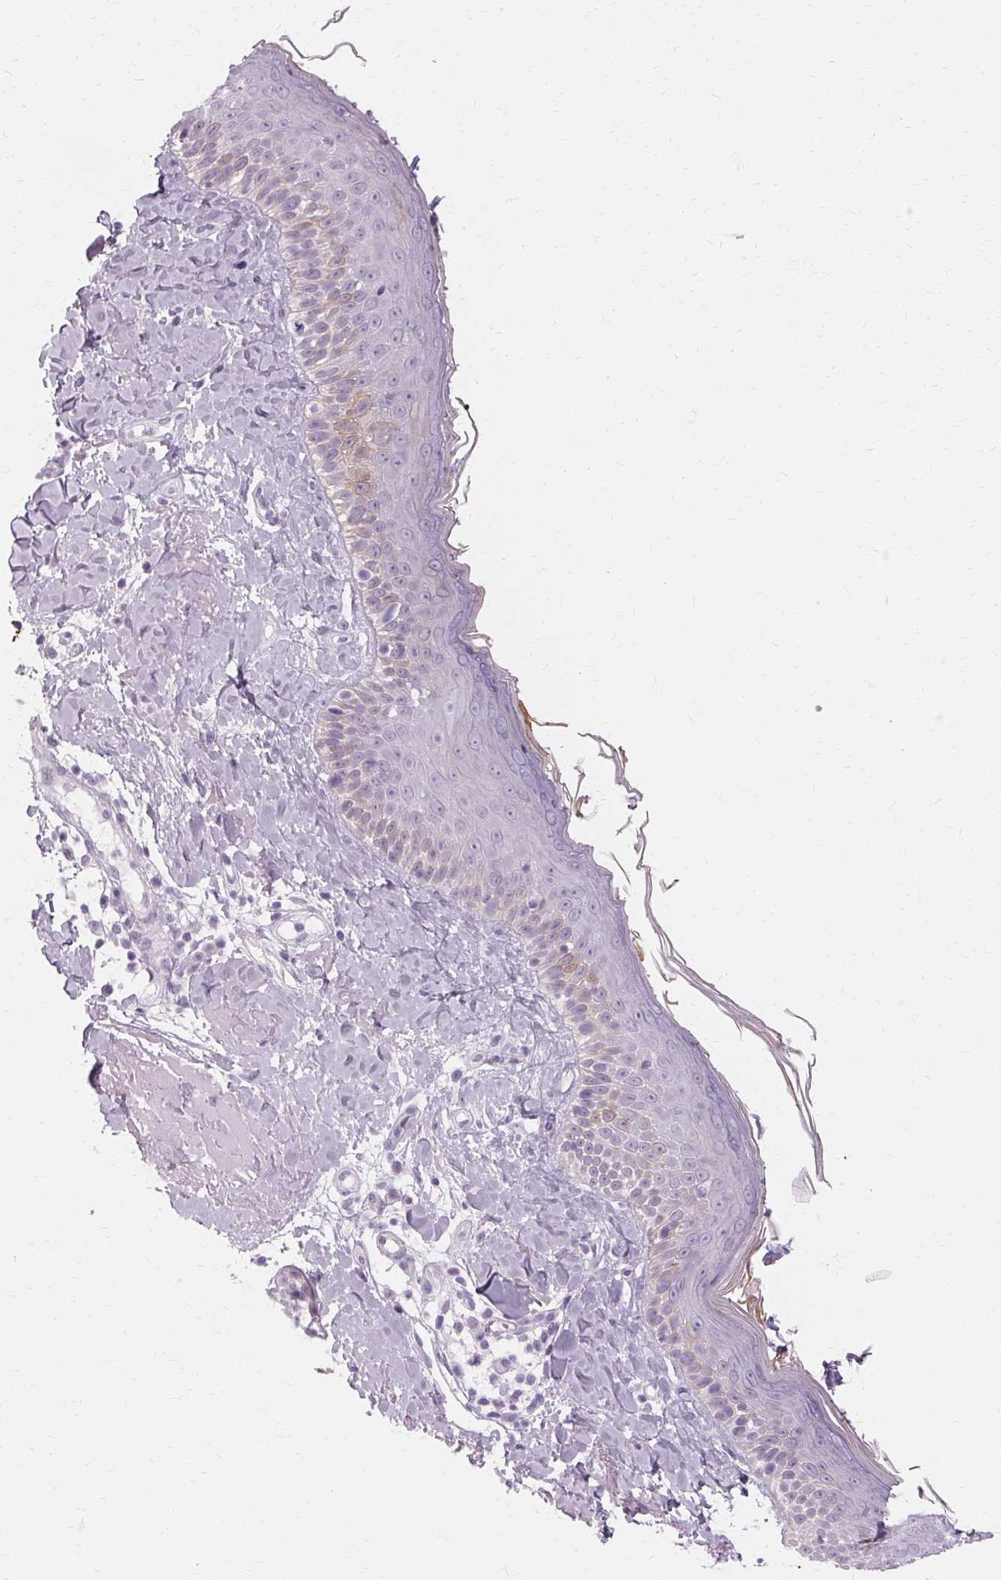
{"staining": {"intensity": "negative", "quantity": "none", "location": "none"}, "tissue": "skin", "cell_type": "Fibroblasts", "image_type": "normal", "snomed": [{"axis": "morphology", "description": "Normal tissue, NOS"}, {"axis": "topography", "description": "Skin"}], "caption": "IHC of normal skin displays no expression in fibroblasts.", "gene": "KRT6A", "patient": {"sex": "male", "age": 73}}